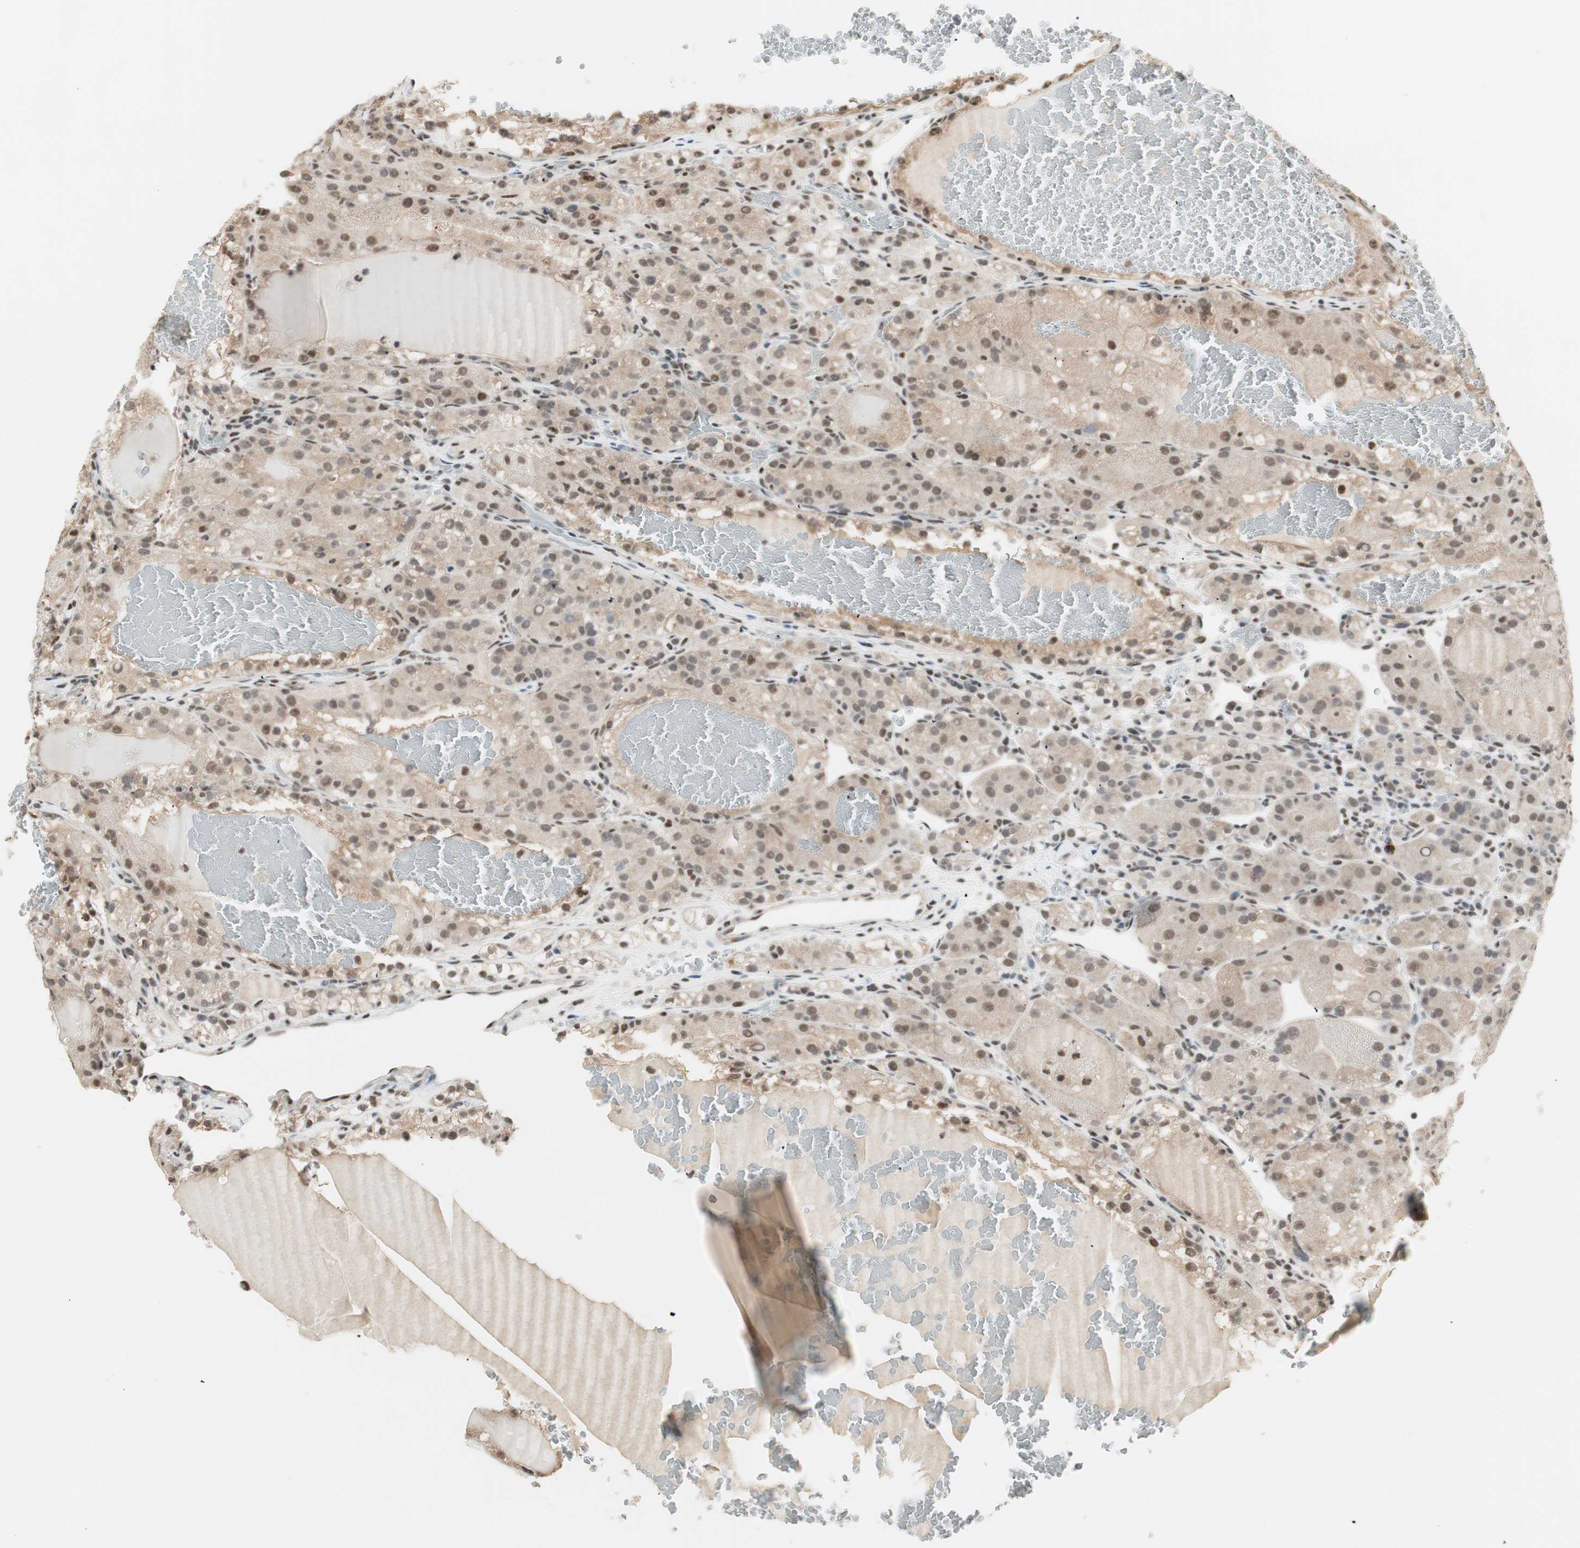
{"staining": {"intensity": "weak", "quantity": "25%-75%", "location": "cytoplasmic/membranous,nuclear"}, "tissue": "renal cancer", "cell_type": "Tumor cells", "image_type": "cancer", "snomed": [{"axis": "morphology", "description": "Normal tissue, NOS"}, {"axis": "morphology", "description": "Adenocarcinoma, NOS"}, {"axis": "topography", "description": "Kidney"}], "caption": "The photomicrograph demonstrates a brown stain indicating the presence of a protein in the cytoplasmic/membranous and nuclear of tumor cells in renal cancer (adenocarcinoma).", "gene": "SMARCE1", "patient": {"sex": "male", "age": 61}}